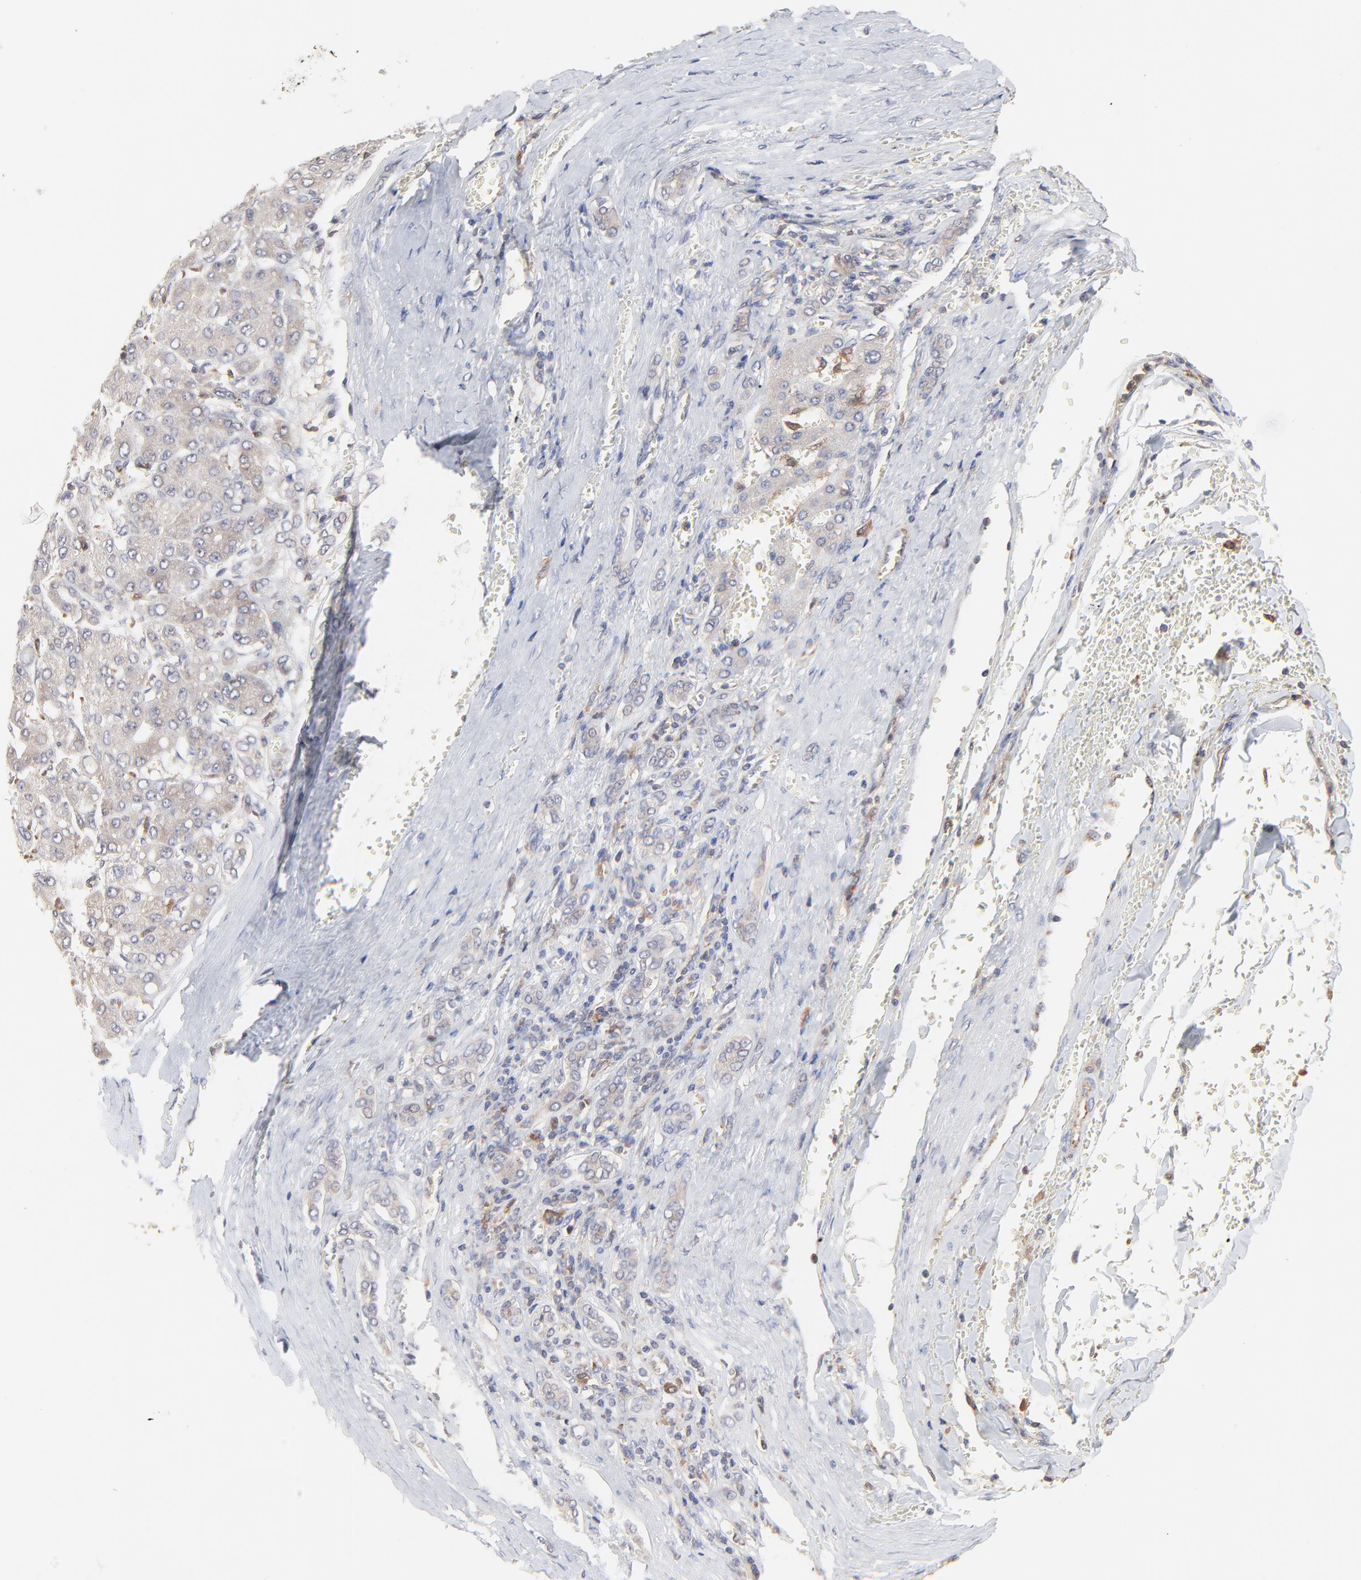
{"staining": {"intensity": "weak", "quantity": ">75%", "location": "cytoplasmic/membranous"}, "tissue": "liver cancer", "cell_type": "Tumor cells", "image_type": "cancer", "snomed": [{"axis": "morphology", "description": "Carcinoma, Hepatocellular, NOS"}, {"axis": "topography", "description": "Liver"}], "caption": "The histopathology image demonstrates a brown stain indicating the presence of a protein in the cytoplasmic/membranous of tumor cells in liver cancer (hepatocellular carcinoma).", "gene": "RAB9A", "patient": {"sex": "male", "age": 69}}